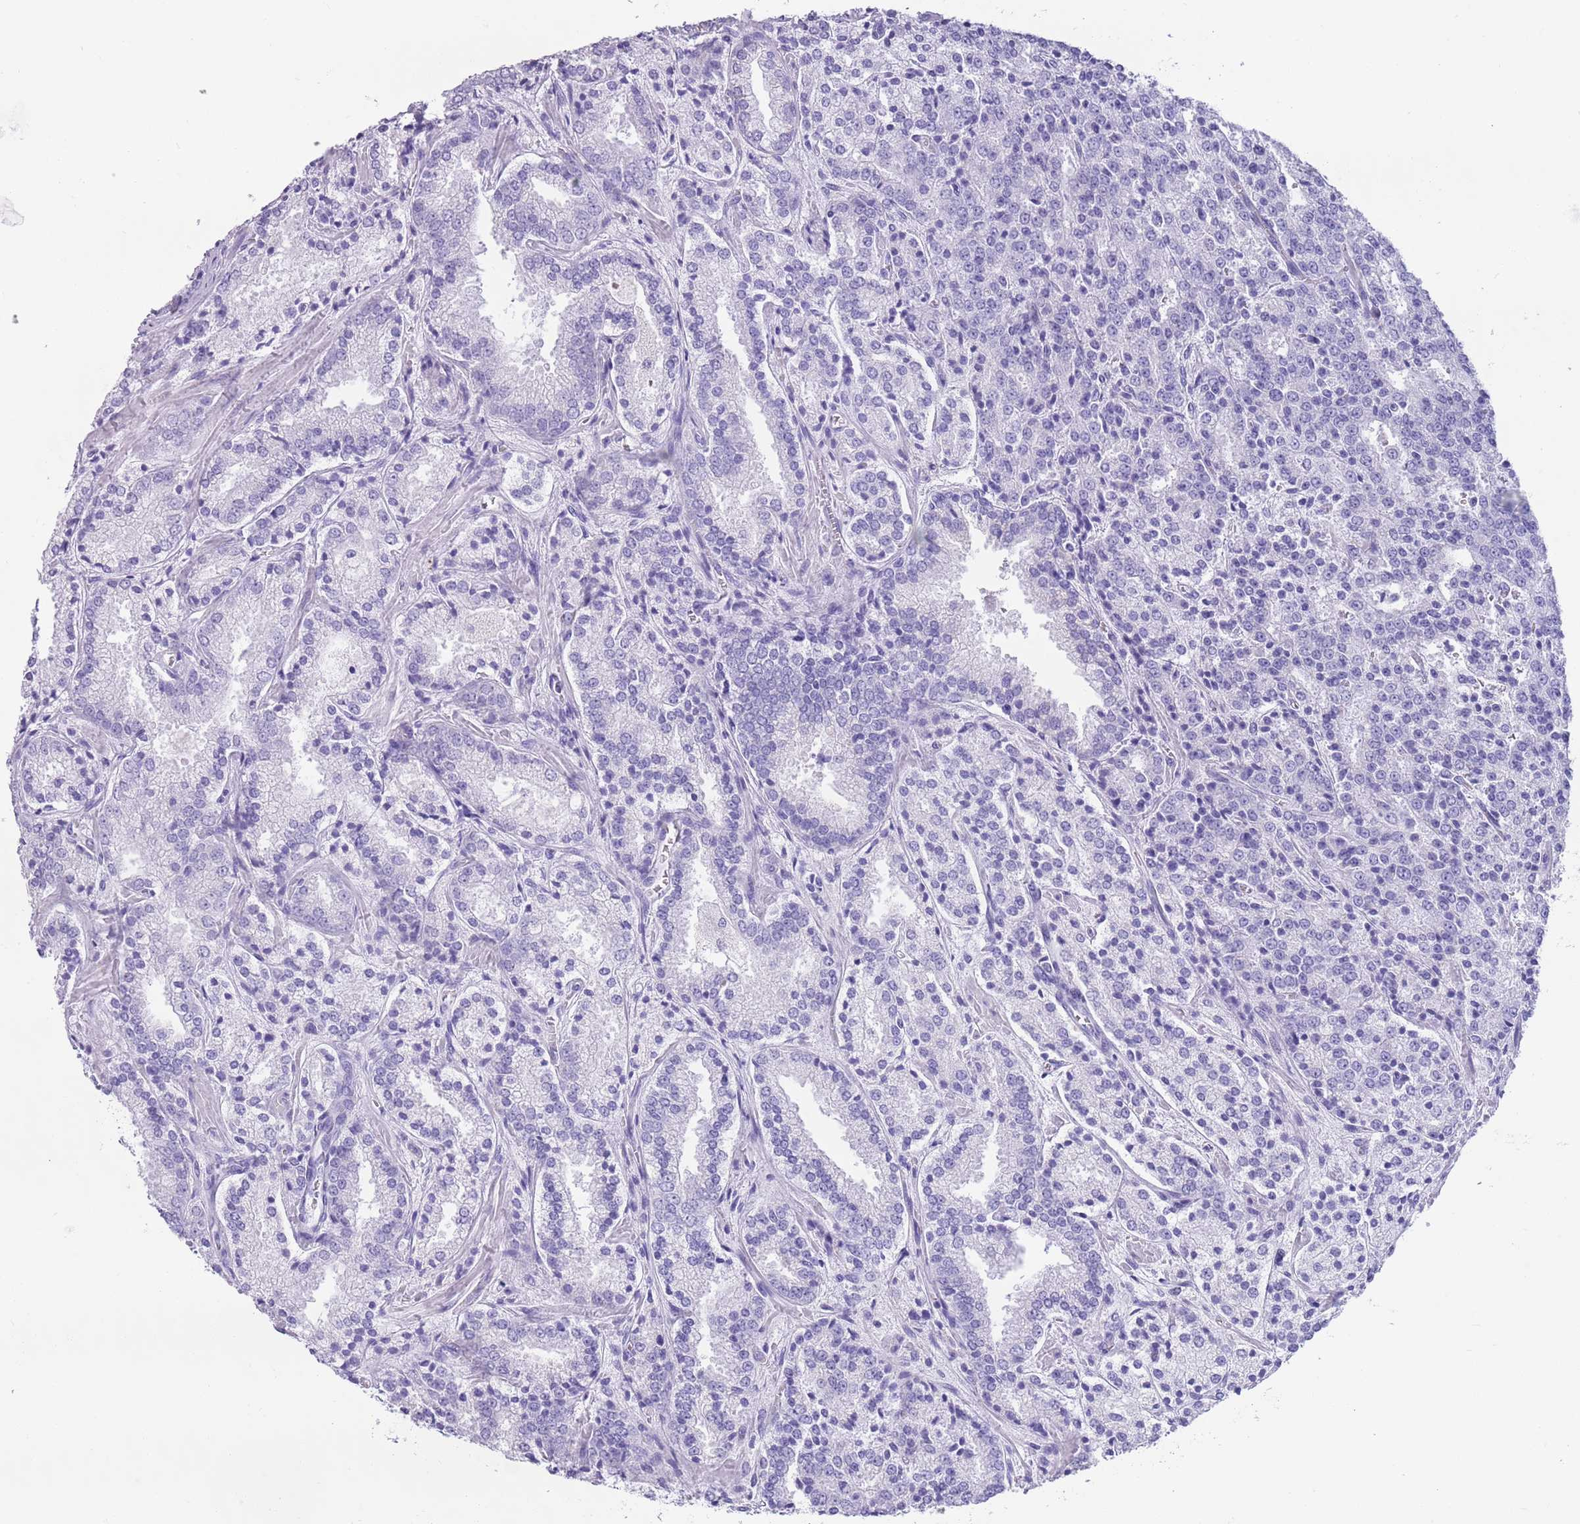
{"staining": {"intensity": "negative", "quantity": "none", "location": "none"}, "tissue": "prostate cancer", "cell_type": "Tumor cells", "image_type": "cancer", "snomed": [{"axis": "morphology", "description": "Adenocarcinoma, High grade"}, {"axis": "topography", "description": "Prostate"}], "caption": "Immunohistochemistry image of neoplastic tissue: prostate cancer (adenocarcinoma (high-grade)) stained with DAB (3,3'-diaminobenzidine) displays no significant protein staining in tumor cells.", "gene": "LY6G5B", "patient": {"sex": "male", "age": 63}}